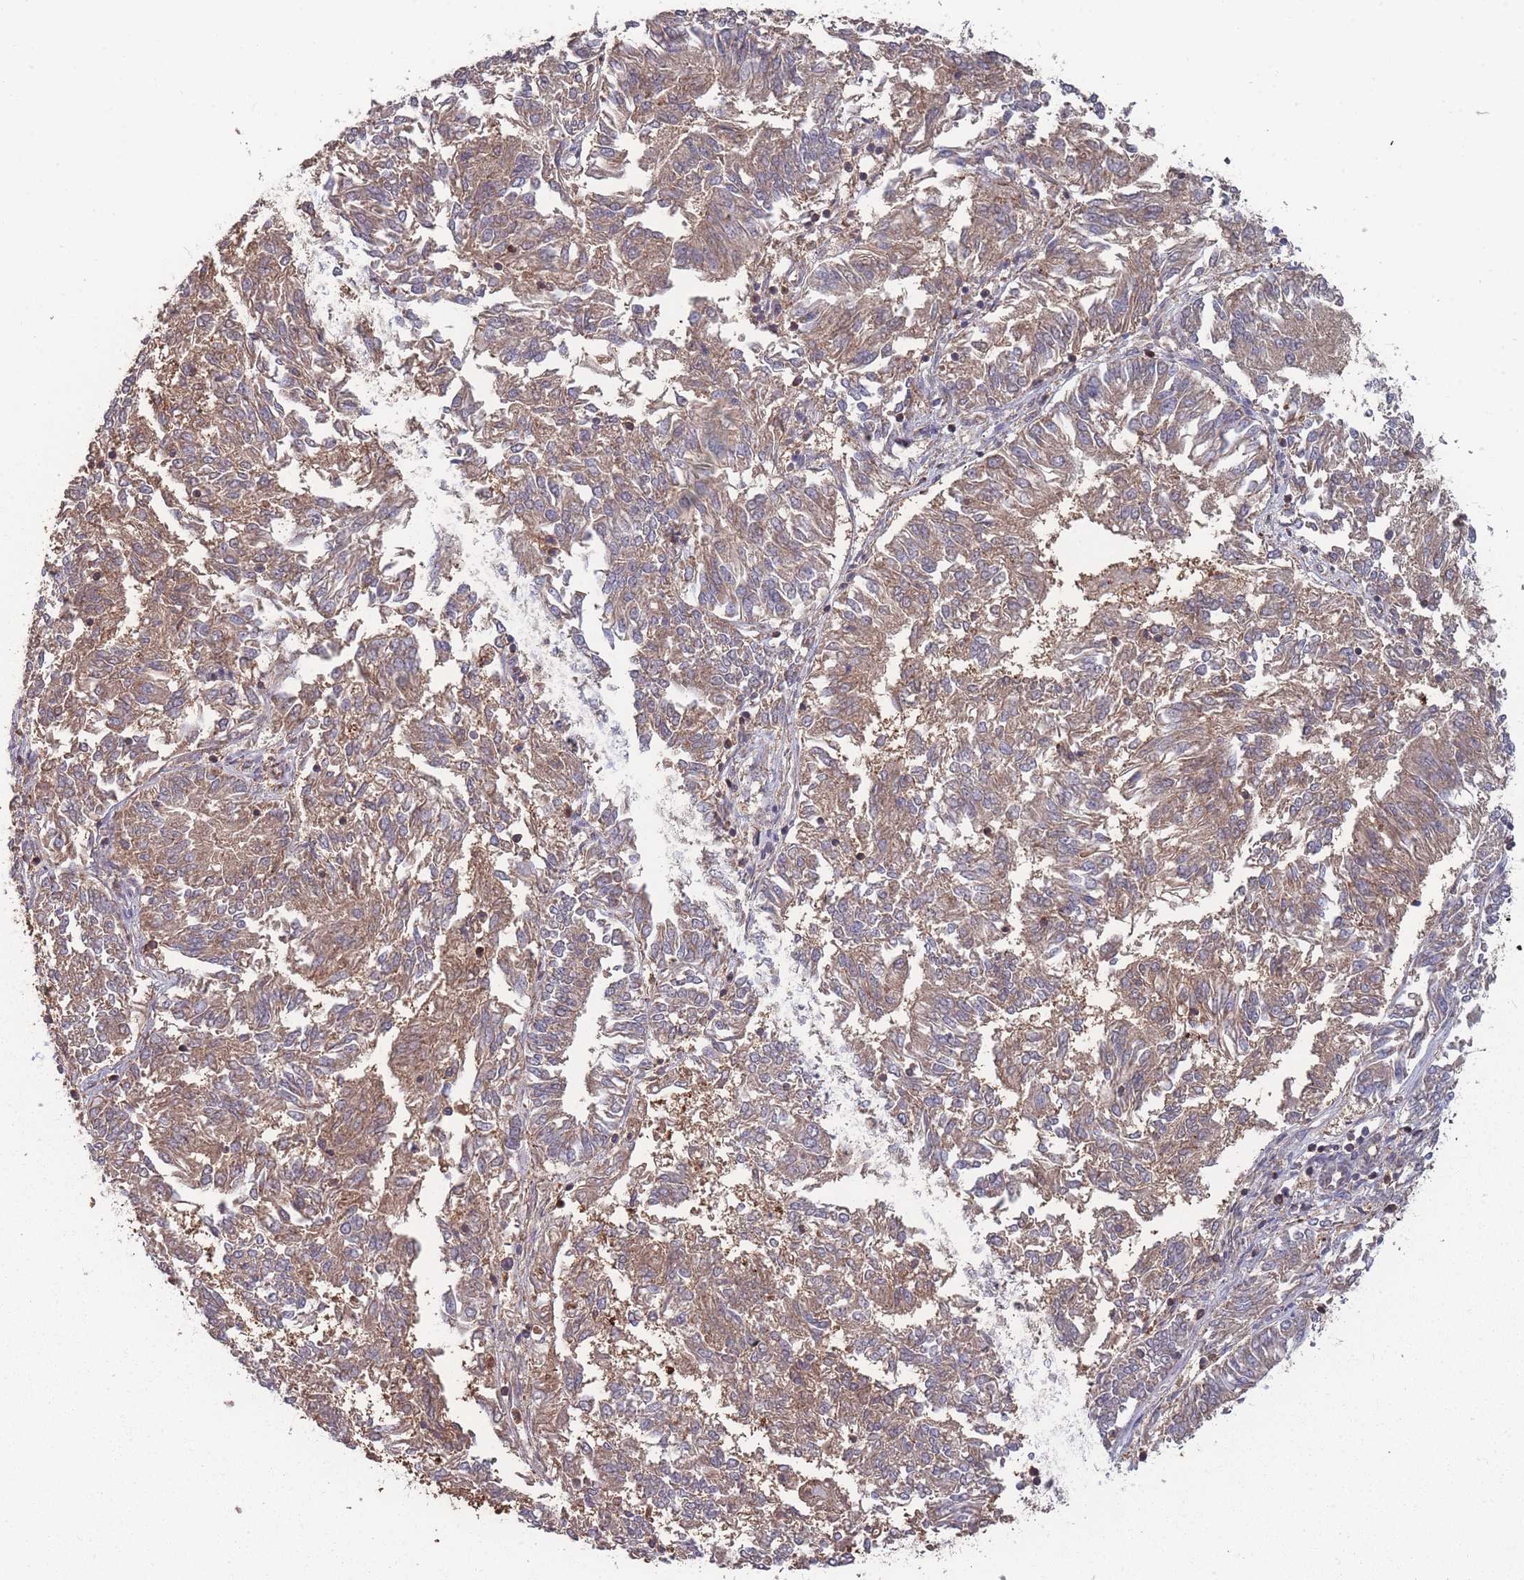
{"staining": {"intensity": "moderate", "quantity": ">75%", "location": "cytoplasmic/membranous"}, "tissue": "endometrial cancer", "cell_type": "Tumor cells", "image_type": "cancer", "snomed": [{"axis": "morphology", "description": "Adenocarcinoma, NOS"}, {"axis": "topography", "description": "Endometrium"}], "caption": "IHC (DAB) staining of human endometrial adenocarcinoma reveals moderate cytoplasmic/membranous protein staining in about >75% of tumor cells.", "gene": "SLC35B4", "patient": {"sex": "female", "age": 58}}